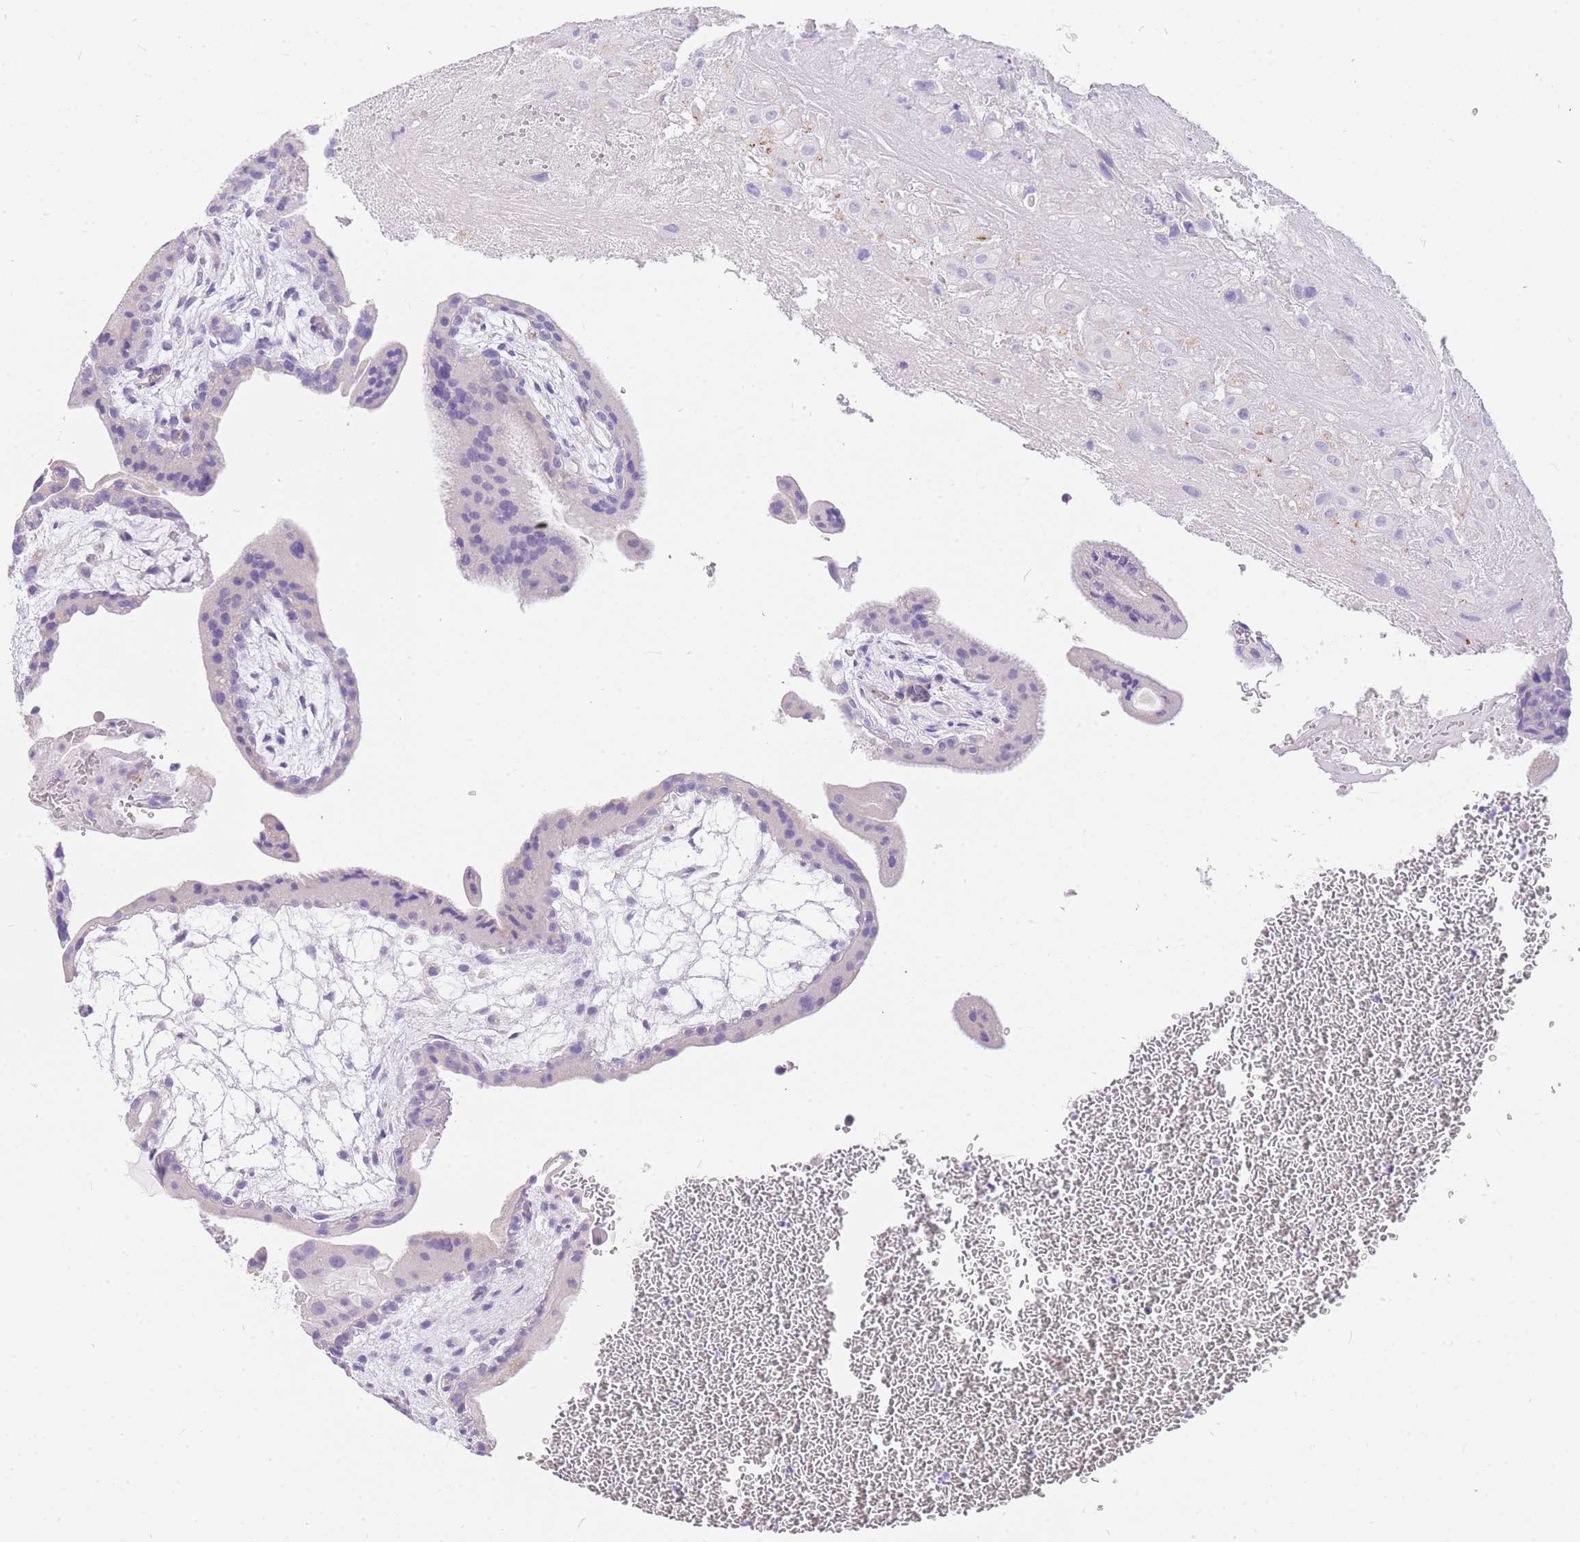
{"staining": {"intensity": "negative", "quantity": "none", "location": "none"}, "tissue": "placenta", "cell_type": "Decidual cells", "image_type": "normal", "snomed": [{"axis": "morphology", "description": "Normal tissue, NOS"}, {"axis": "topography", "description": "Placenta"}], "caption": "Placenta stained for a protein using IHC demonstrates no staining decidual cells.", "gene": "UPK1A", "patient": {"sex": "female", "age": 35}}